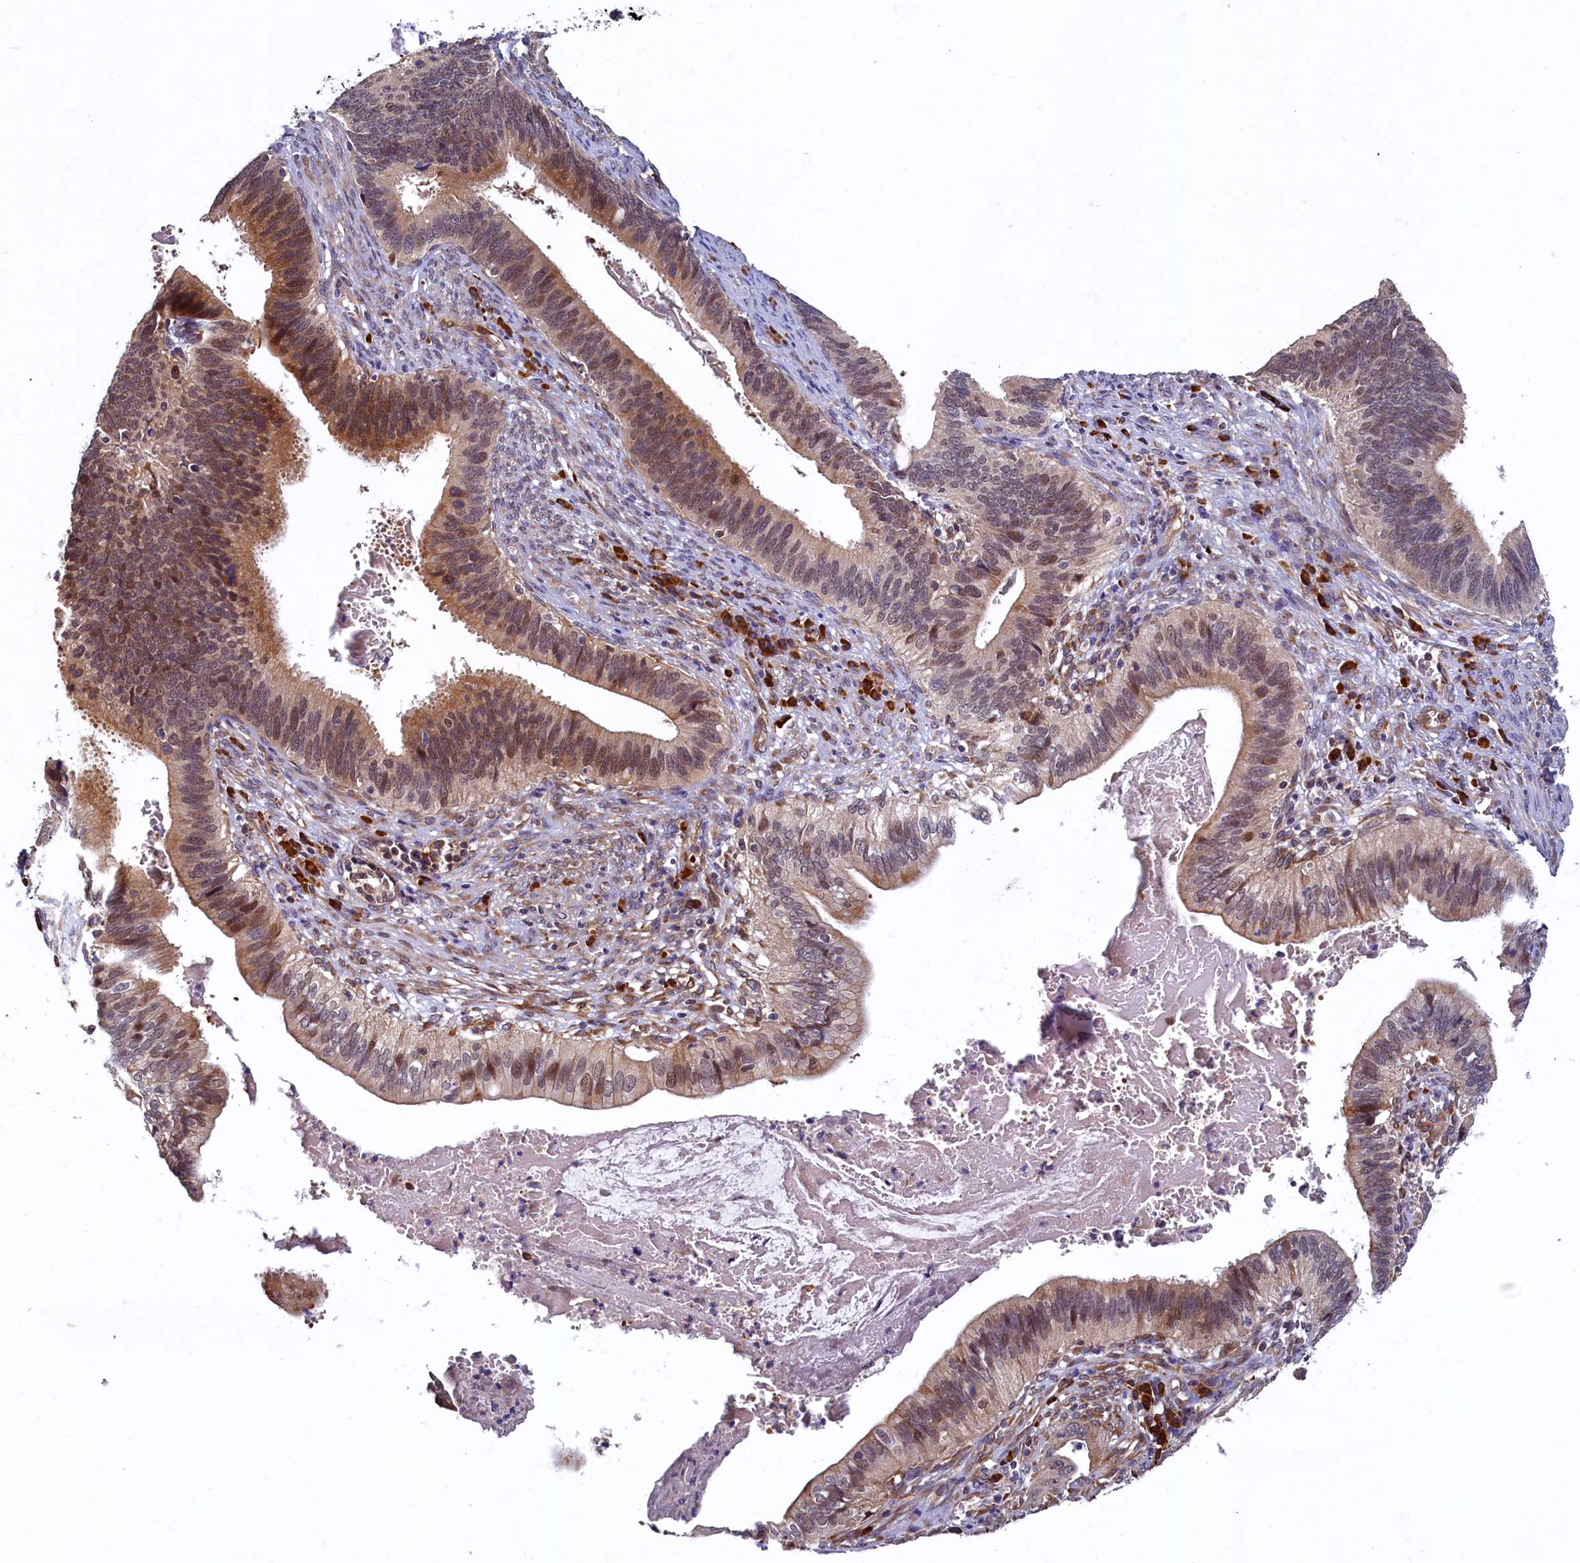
{"staining": {"intensity": "moderate", "quantity": ">75%", "location": "cytoplasmic/membranous,nuclear"}, "tissue": "cervical cancer", "cell_type": "Tumor cells", "image_type": "cancer", "snomed": [{"axis": "morphology", "description": "Adenocarcinoma, NOS"}, {"axis": "topography", "description": "Cervix"}], "caption": "Adenocarcinoma (cervical) stained for a protein reveals moderate cytoplasmic/membranous and nuclear positivity in tumor cells.", "gene": "SLC16A14", "patient": {"sex": "female", "age": 42}}